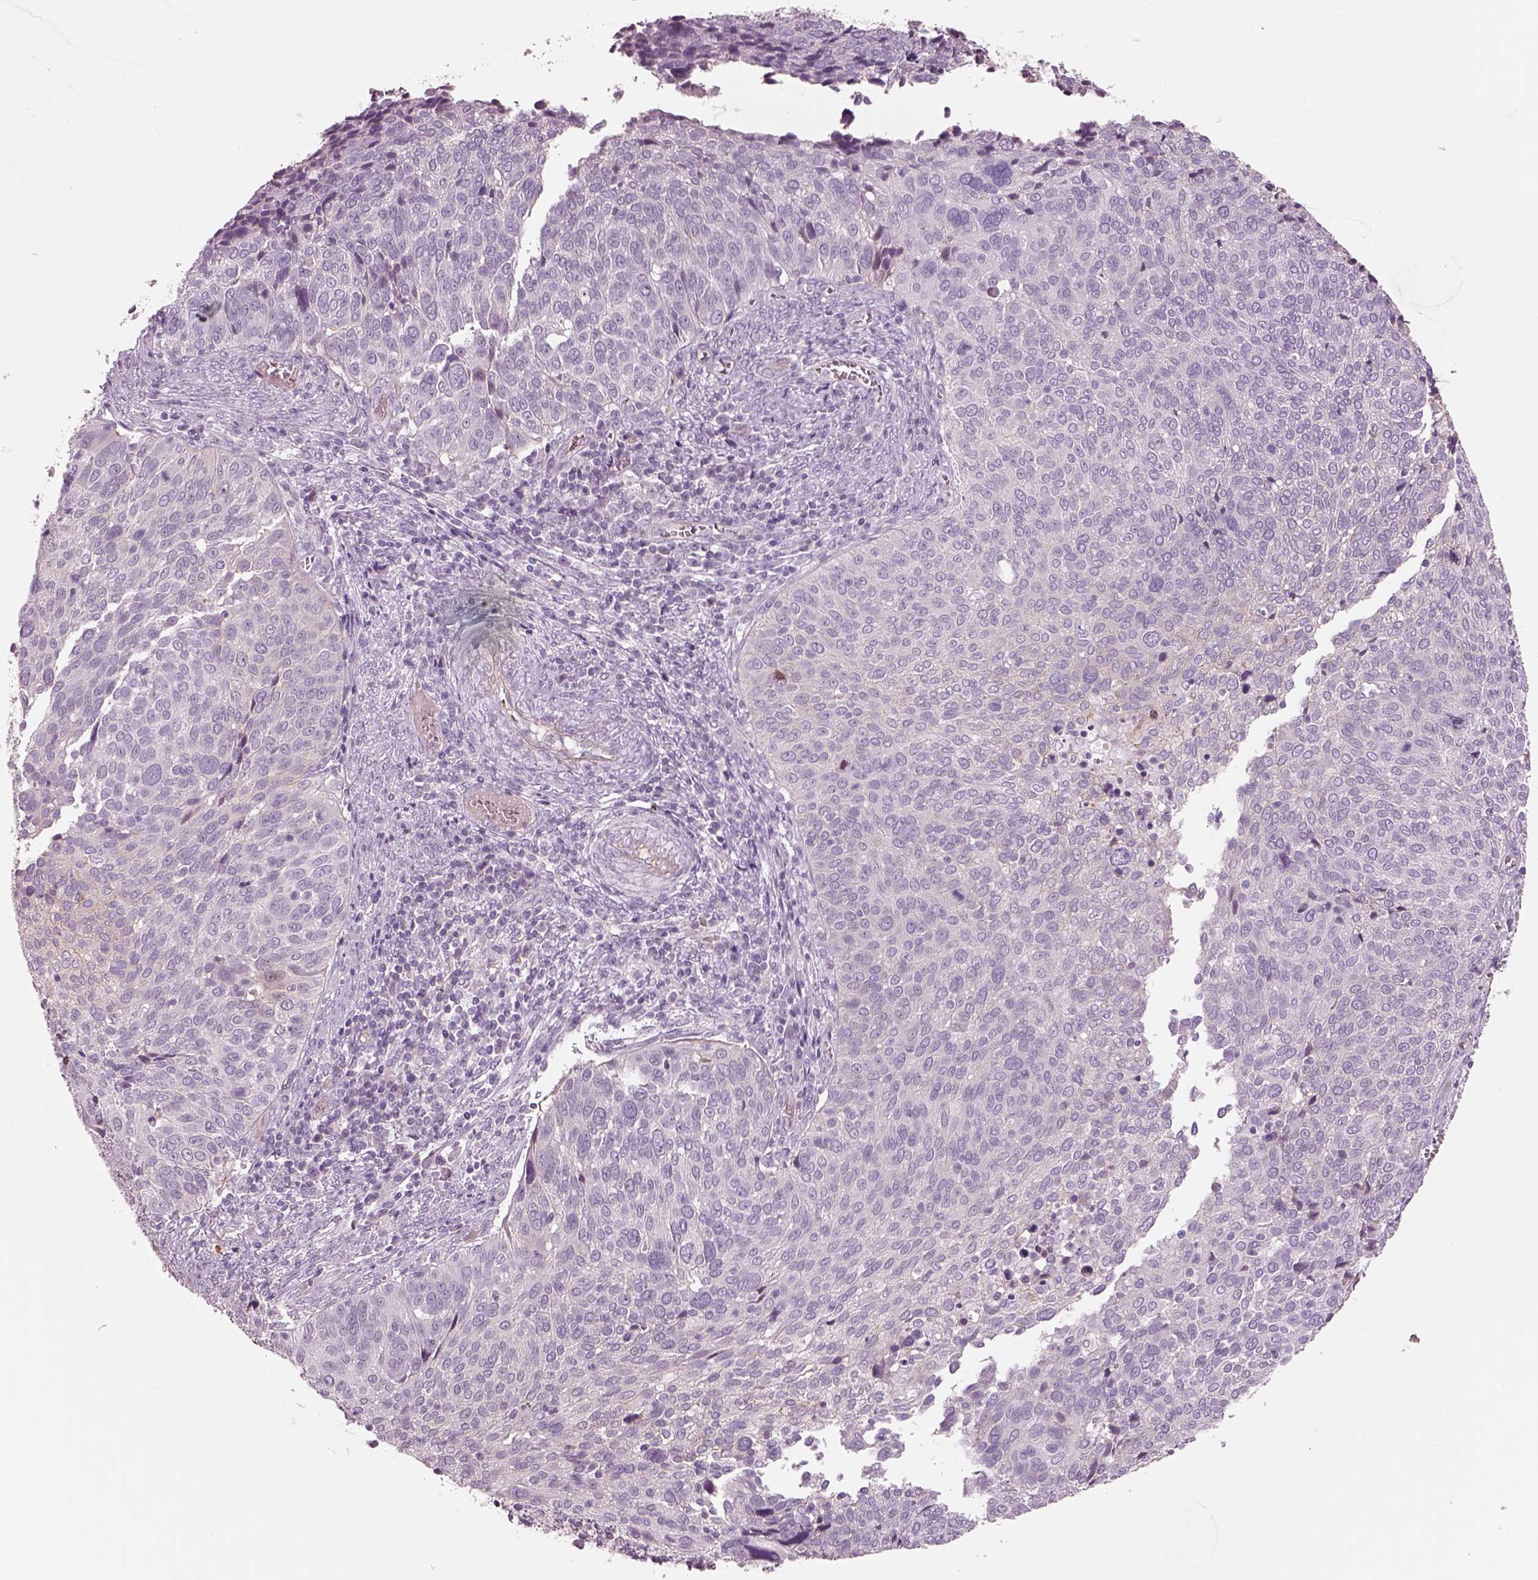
{"staining": {"intensity": "negative", "quantity": "none", "location": "none"}, "tissue": "cervical cancer", "cell_type": "Tumor cells", "image_type": "cancer", "snomed": [{"axis": "morphology", "description": "Squamous cell carcinoma, NOS"}, {"axis": "topography", "description": "Cervix"}], "caption": "Image shows no protein staining in tumor cells of cervical squamous cell carcinoma tissue.", "gene": "IGLL1", "patient": {"sex": "female", "age": 39}}